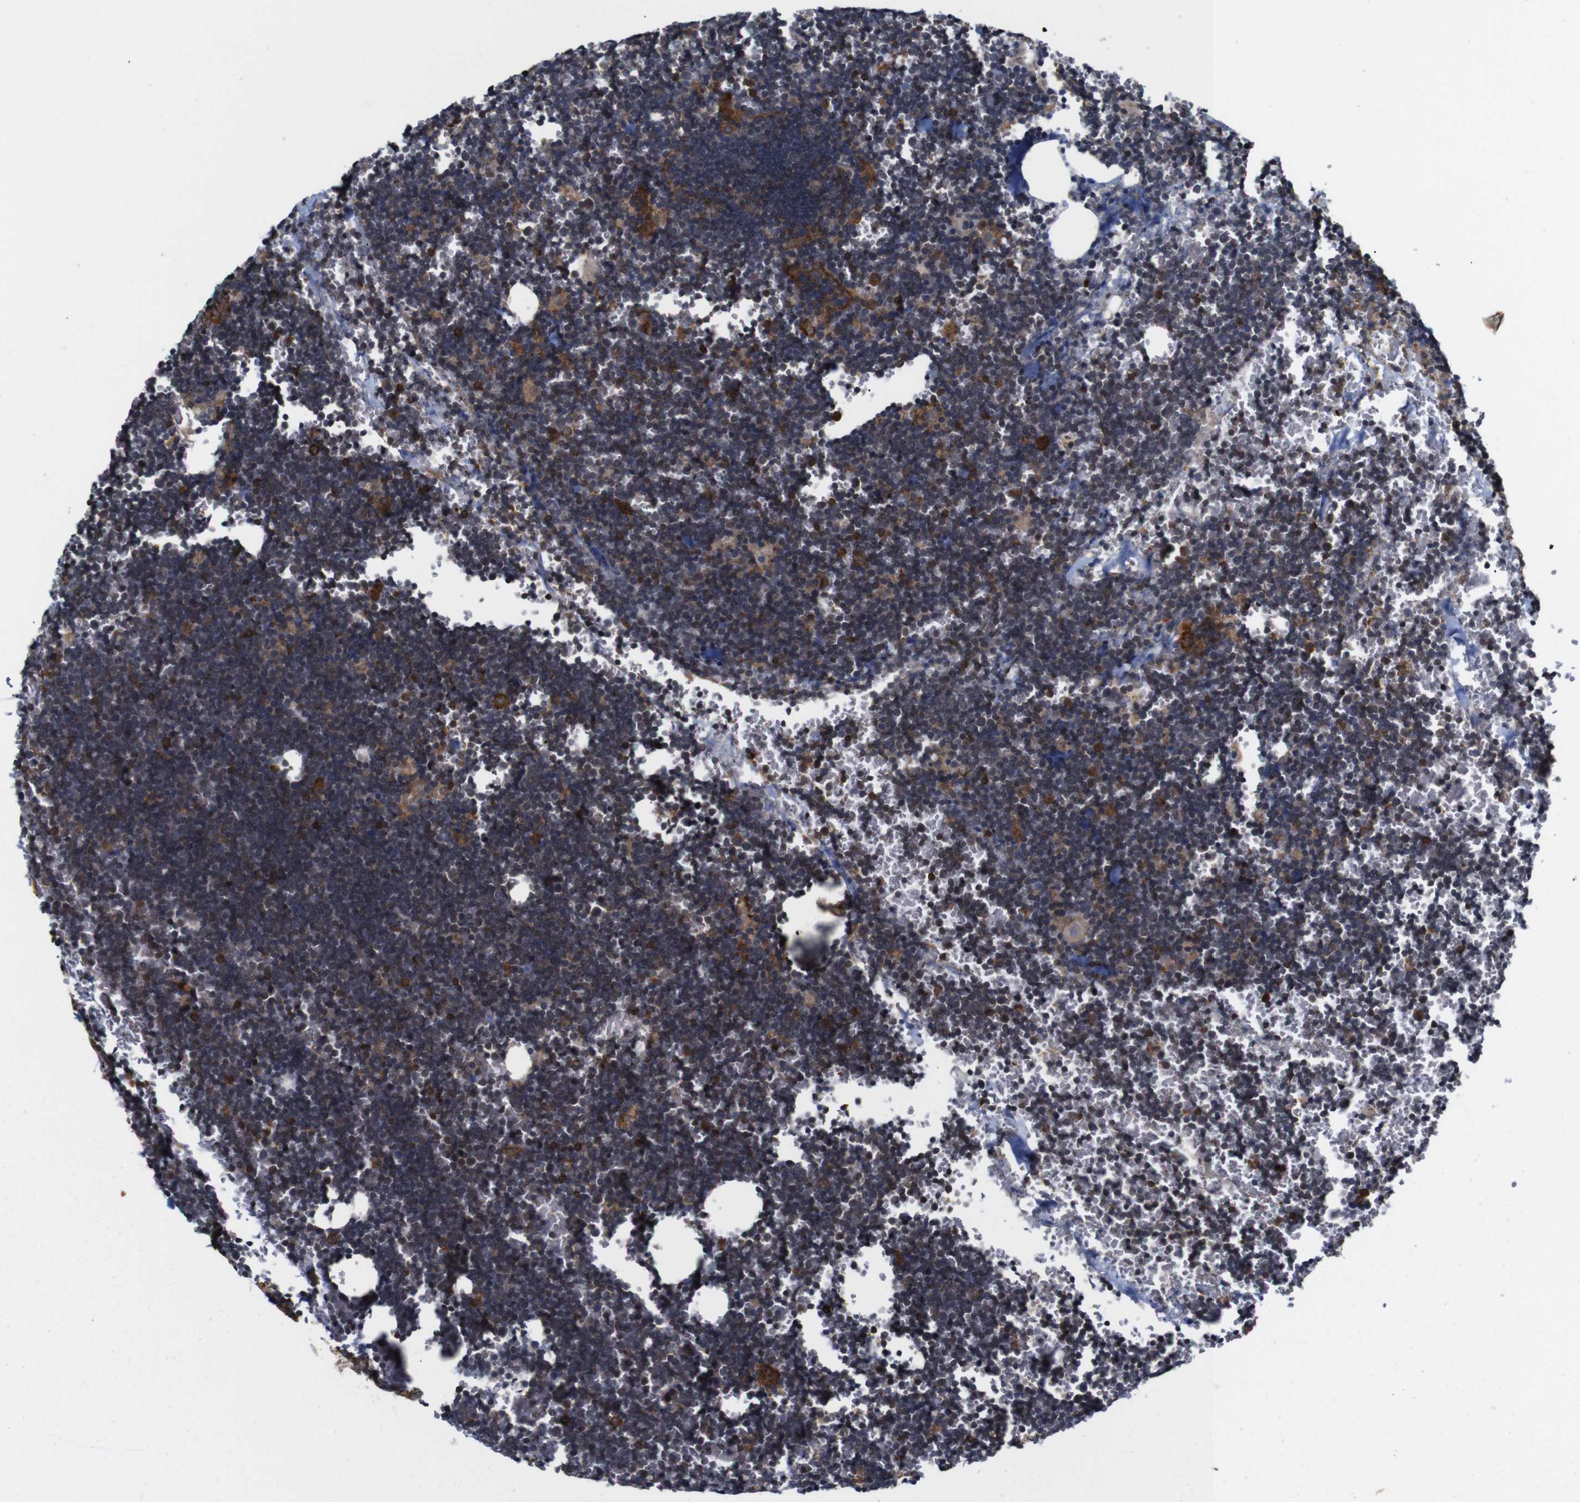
{"staining": {"intensity": "moderate", "quantity": ">75%", "location": "cytoplasmic/membranous"}, "tissue": "lymph node", "cell_type": "Germinal center cells", "image_type": "normal", "snomed": [{"axis": "morphology", "description": "Normal tissue, NOS"}, {"axis": "topography", "description": "Lymph node"}], "caption": "Protein positivity by immunohistochemistry demonstrates moderate cytoplasmic/membranous positivity in about >75% of germinal center cells in normal lymph node. The protein of interest is shown in brown color, while the nuclei are stained blue.", "gene": "NANOS1", "patient": {"sex": "male", "age": 33}}